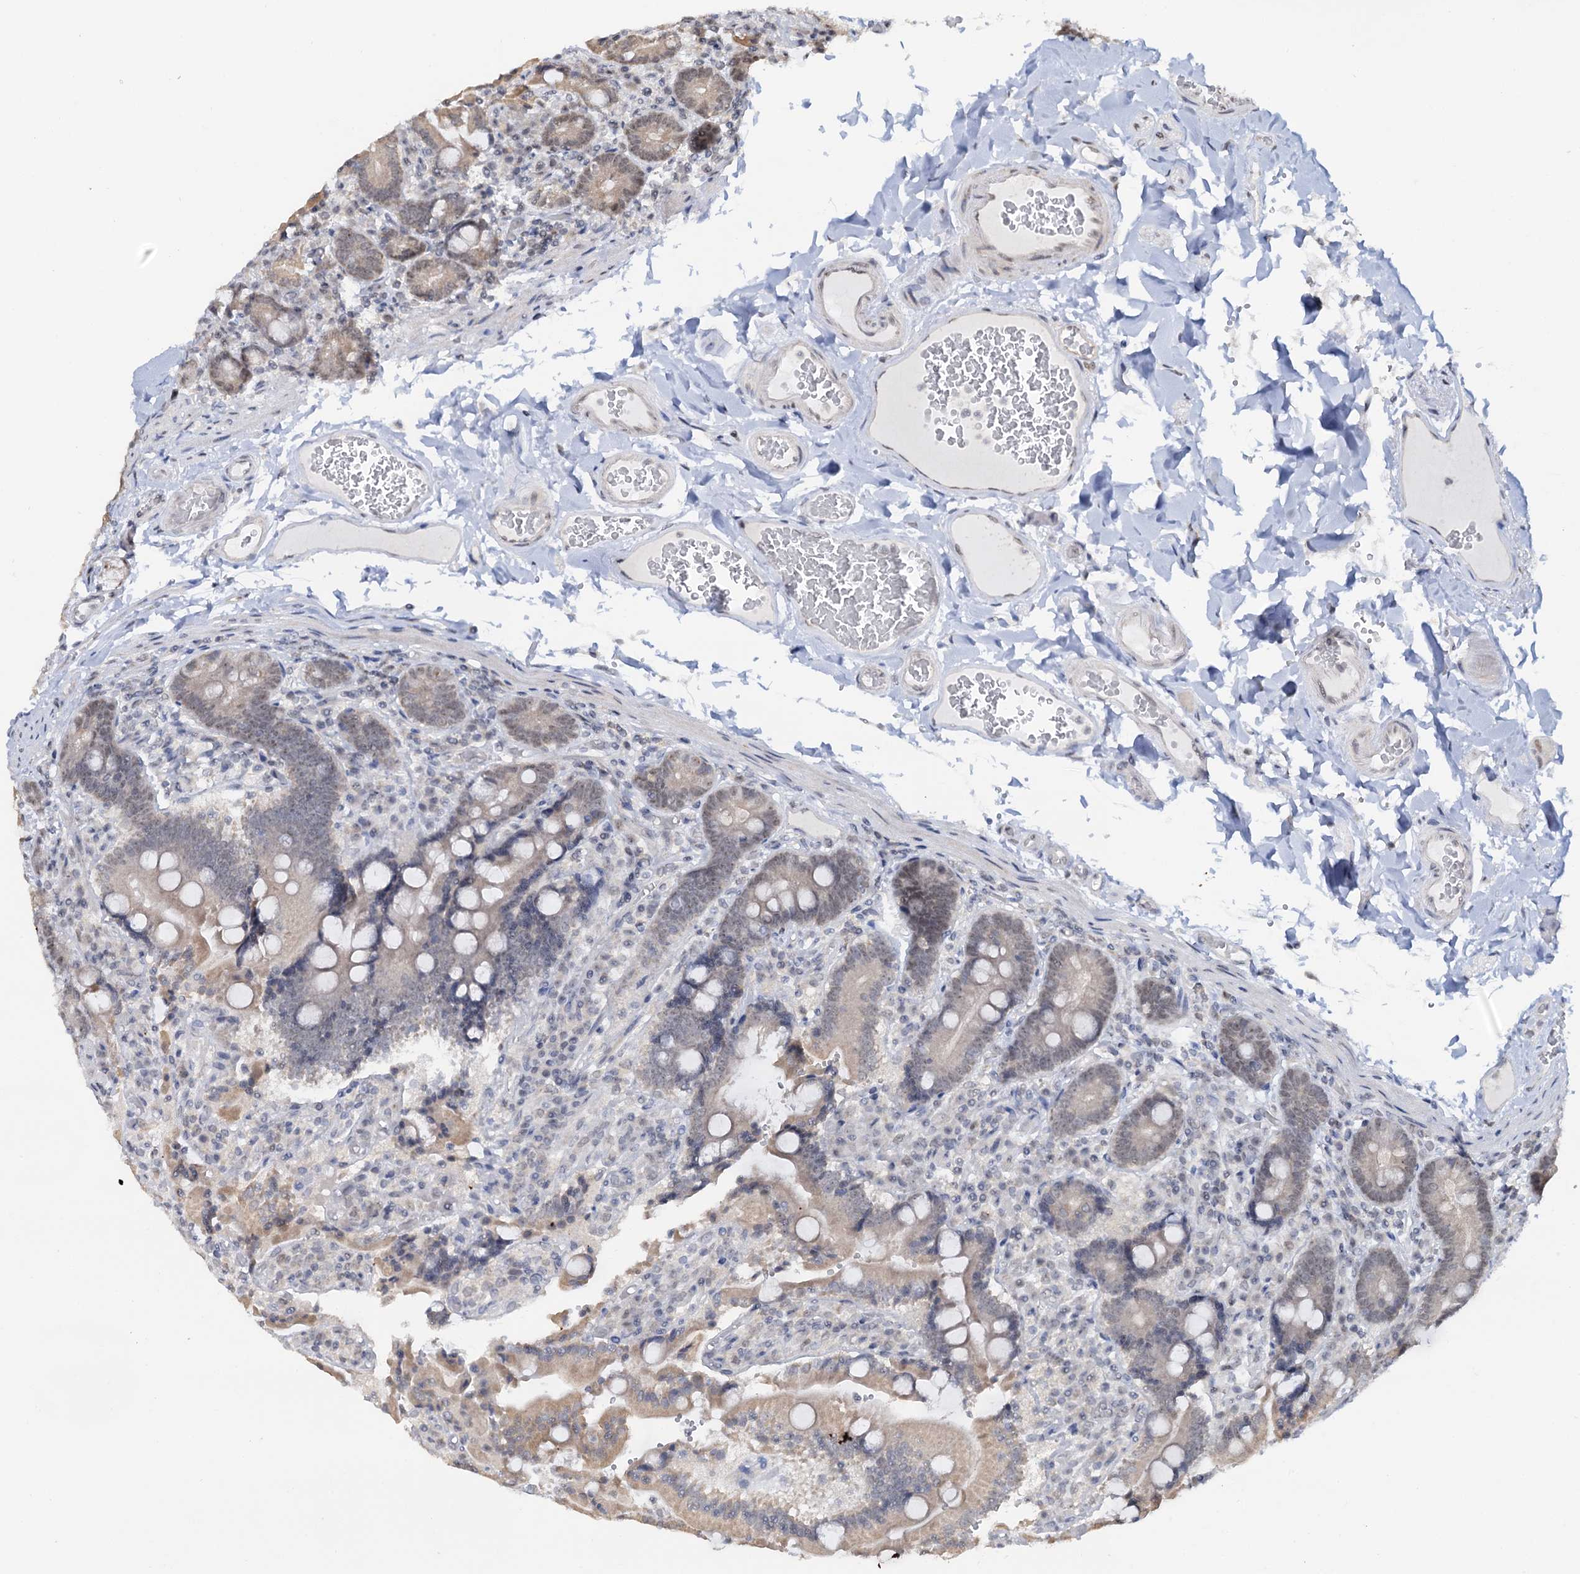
{"staining": {"intensity": "moderate", "quantity": "25%-75%", "location": "cytoplasmic/membranous"}, "tissue": "duodenum", "cell_type": "Glandular cells", "image_type": "normal", "snomed": [{"axis": "morphology", "description": "Normal tissue, NOS"}, {"axis": "topography", "description": "Duodenum"}], "caption": "A high-resolution histopathology image shows immunohistochemistry (IHC) staining of unremarkable duodenum, which displays moderate cytoplasmic/membranous positivity in approximately 25%-75% of glandular cells. (IHC, brightfield microscopy, high magnification).", "gene": "NAT10", "patient": {"sex": "female", "age": 62}}